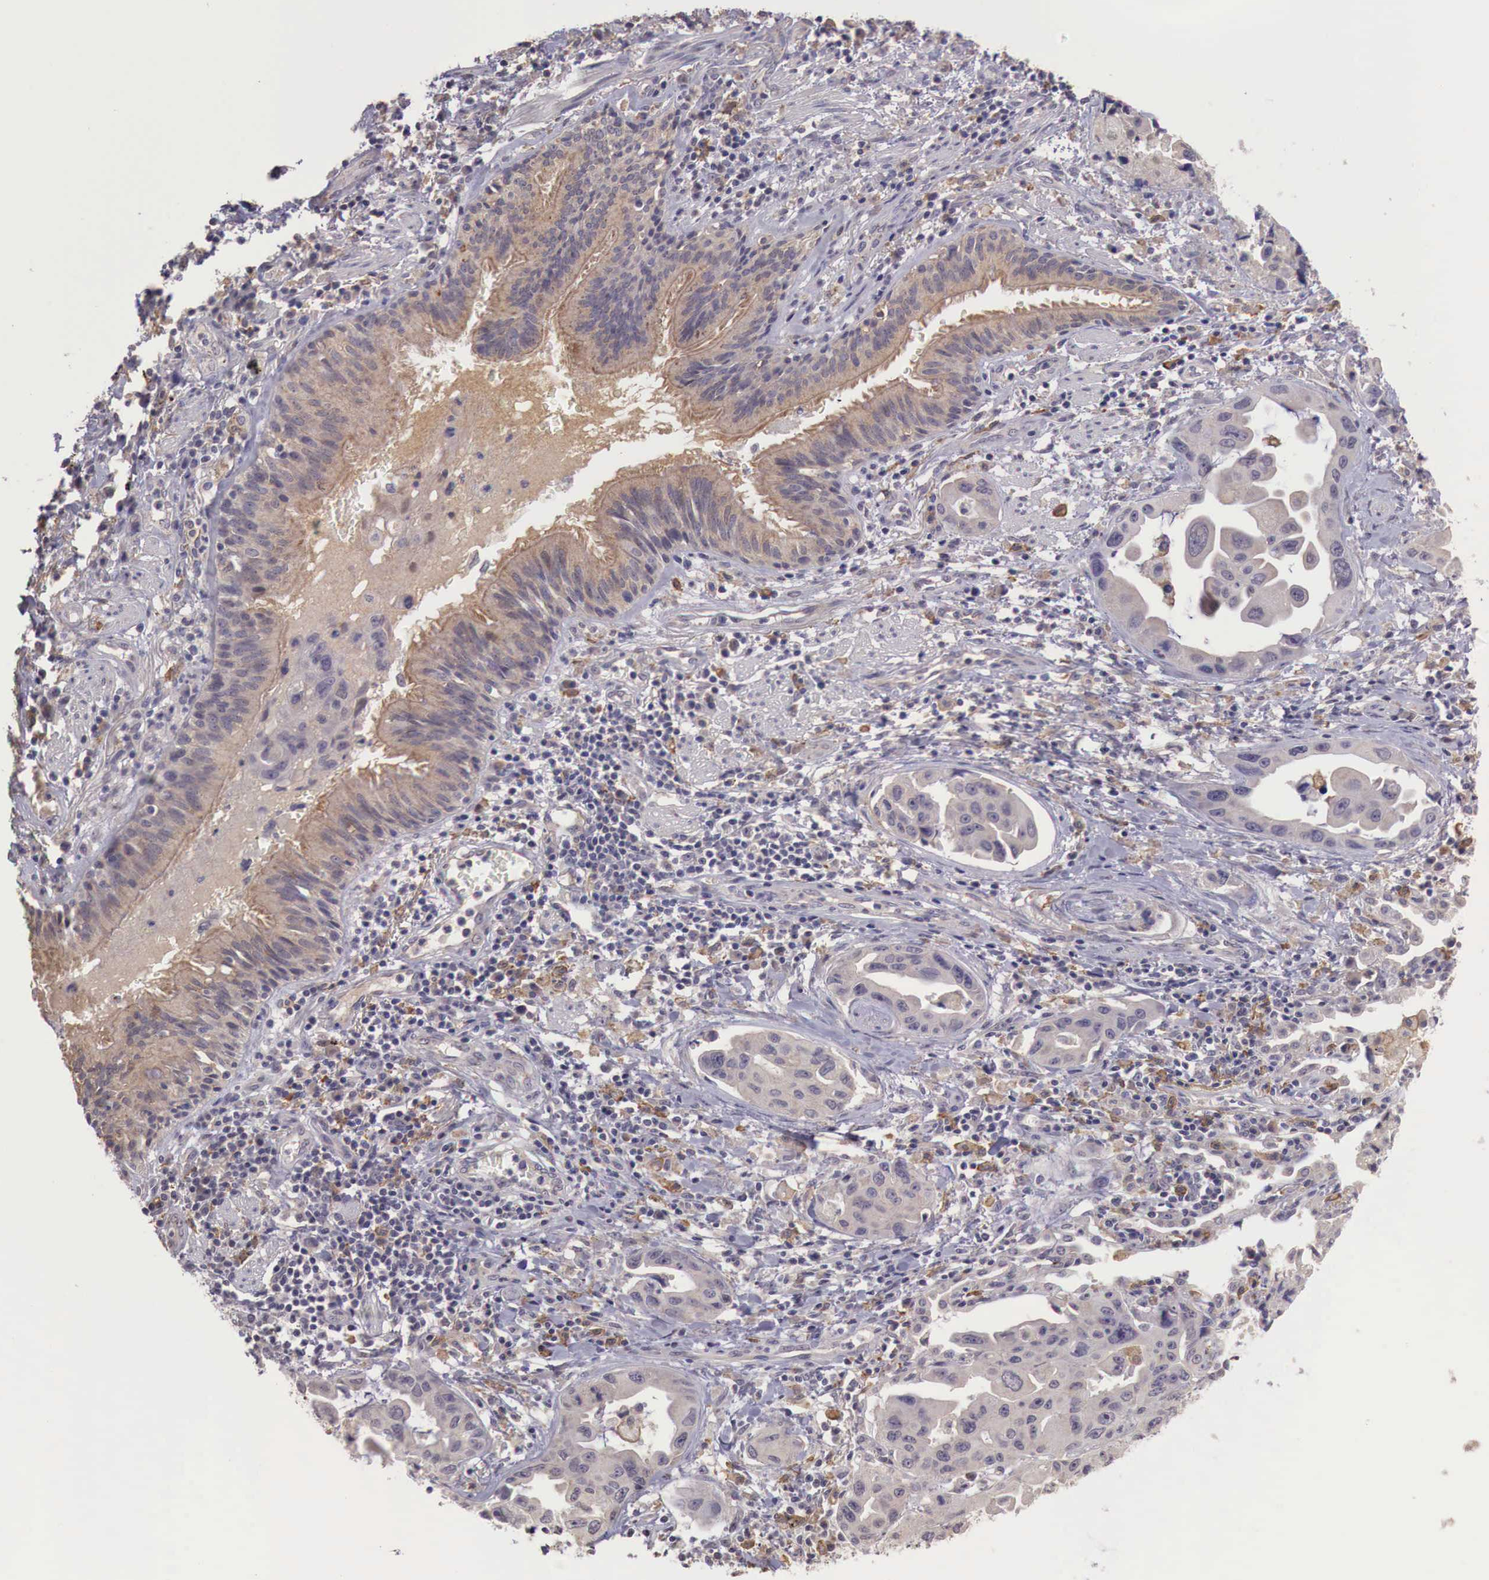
{"staining": {"intensity": "weak", "quantity": "25%-75%", "location": "cytoplasmic/membranous"}, "tissue": "lung cancer", "cell_type": "Tumor cells", "image_type": "cancer", "snomed": [{"axis": "morphology", "description": "Adenocarcinoma, NOS"}, {"axis": "topography", "description": "Lung"}], "caption": "Lung cancer stained with a brown dye displays weak cytoplasmic/membranous positive staining in about 25%-75% of tumor cells.", "gene": "CHRDL1", "patient": {"sex": "male", "age": 64}}